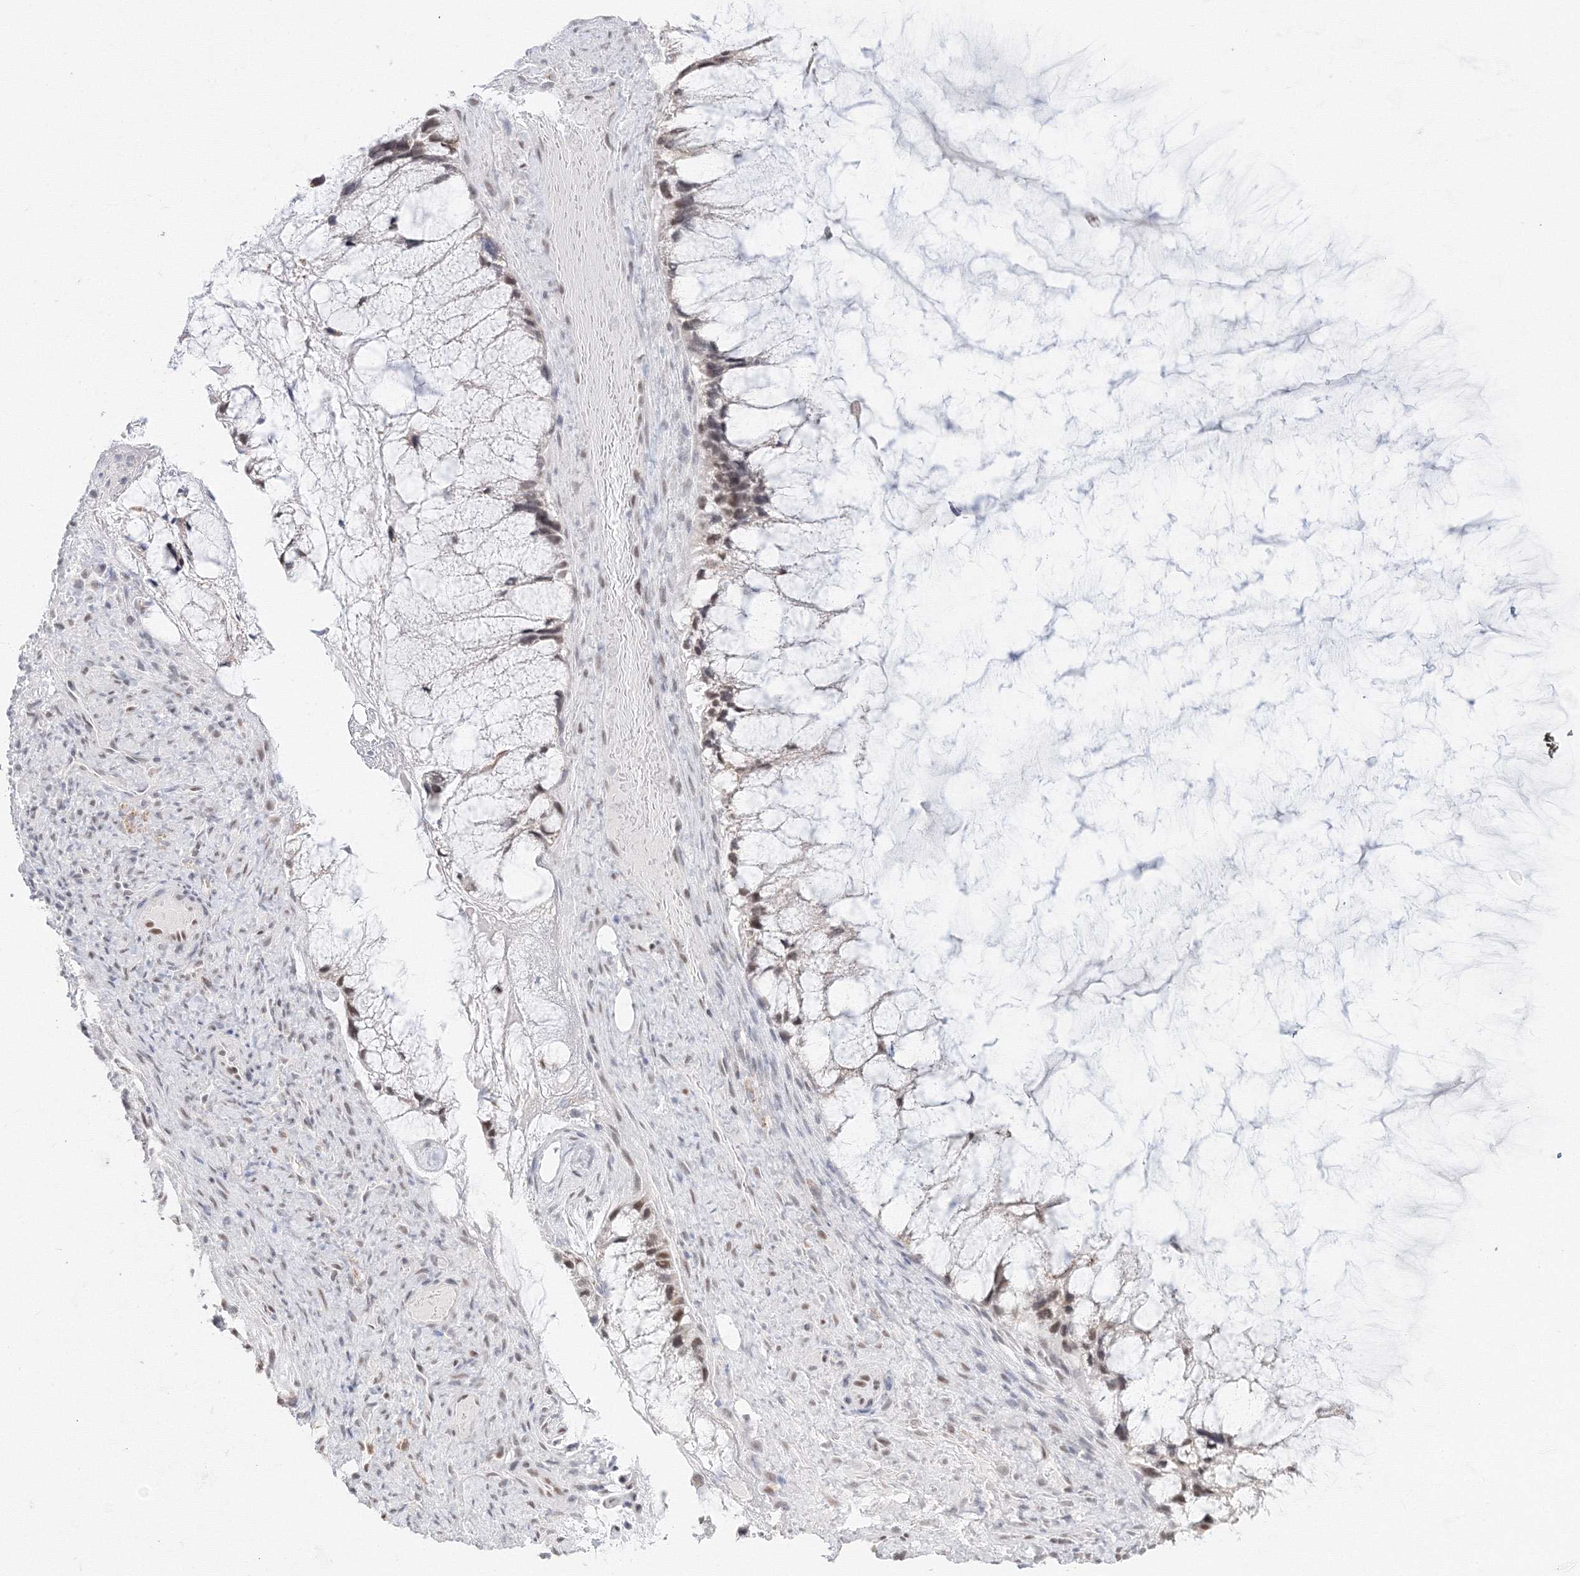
{"staining": {"intensity": "weak", "quantity": ">75%", "location": "nuclear"}, "tissue": "ovarian cancer", "cell_type": "Tumor cells", "image_type": "cancer", "snomed": [{"axis": "morphology", "description": "Cystadenocarcinoma, mucinous, NOS"}, {"axis": "topography", "description": "Ovary"}], "caption": "IHC of ovarian cancer exhibits low levels of weak nuclear staining in about >75% of tumor cells. (brown staining indicates protein expression, while blue staining denotes nuclei).", "gene": "PPP4R2", "patient": {"sex": "female", "age": 37}}